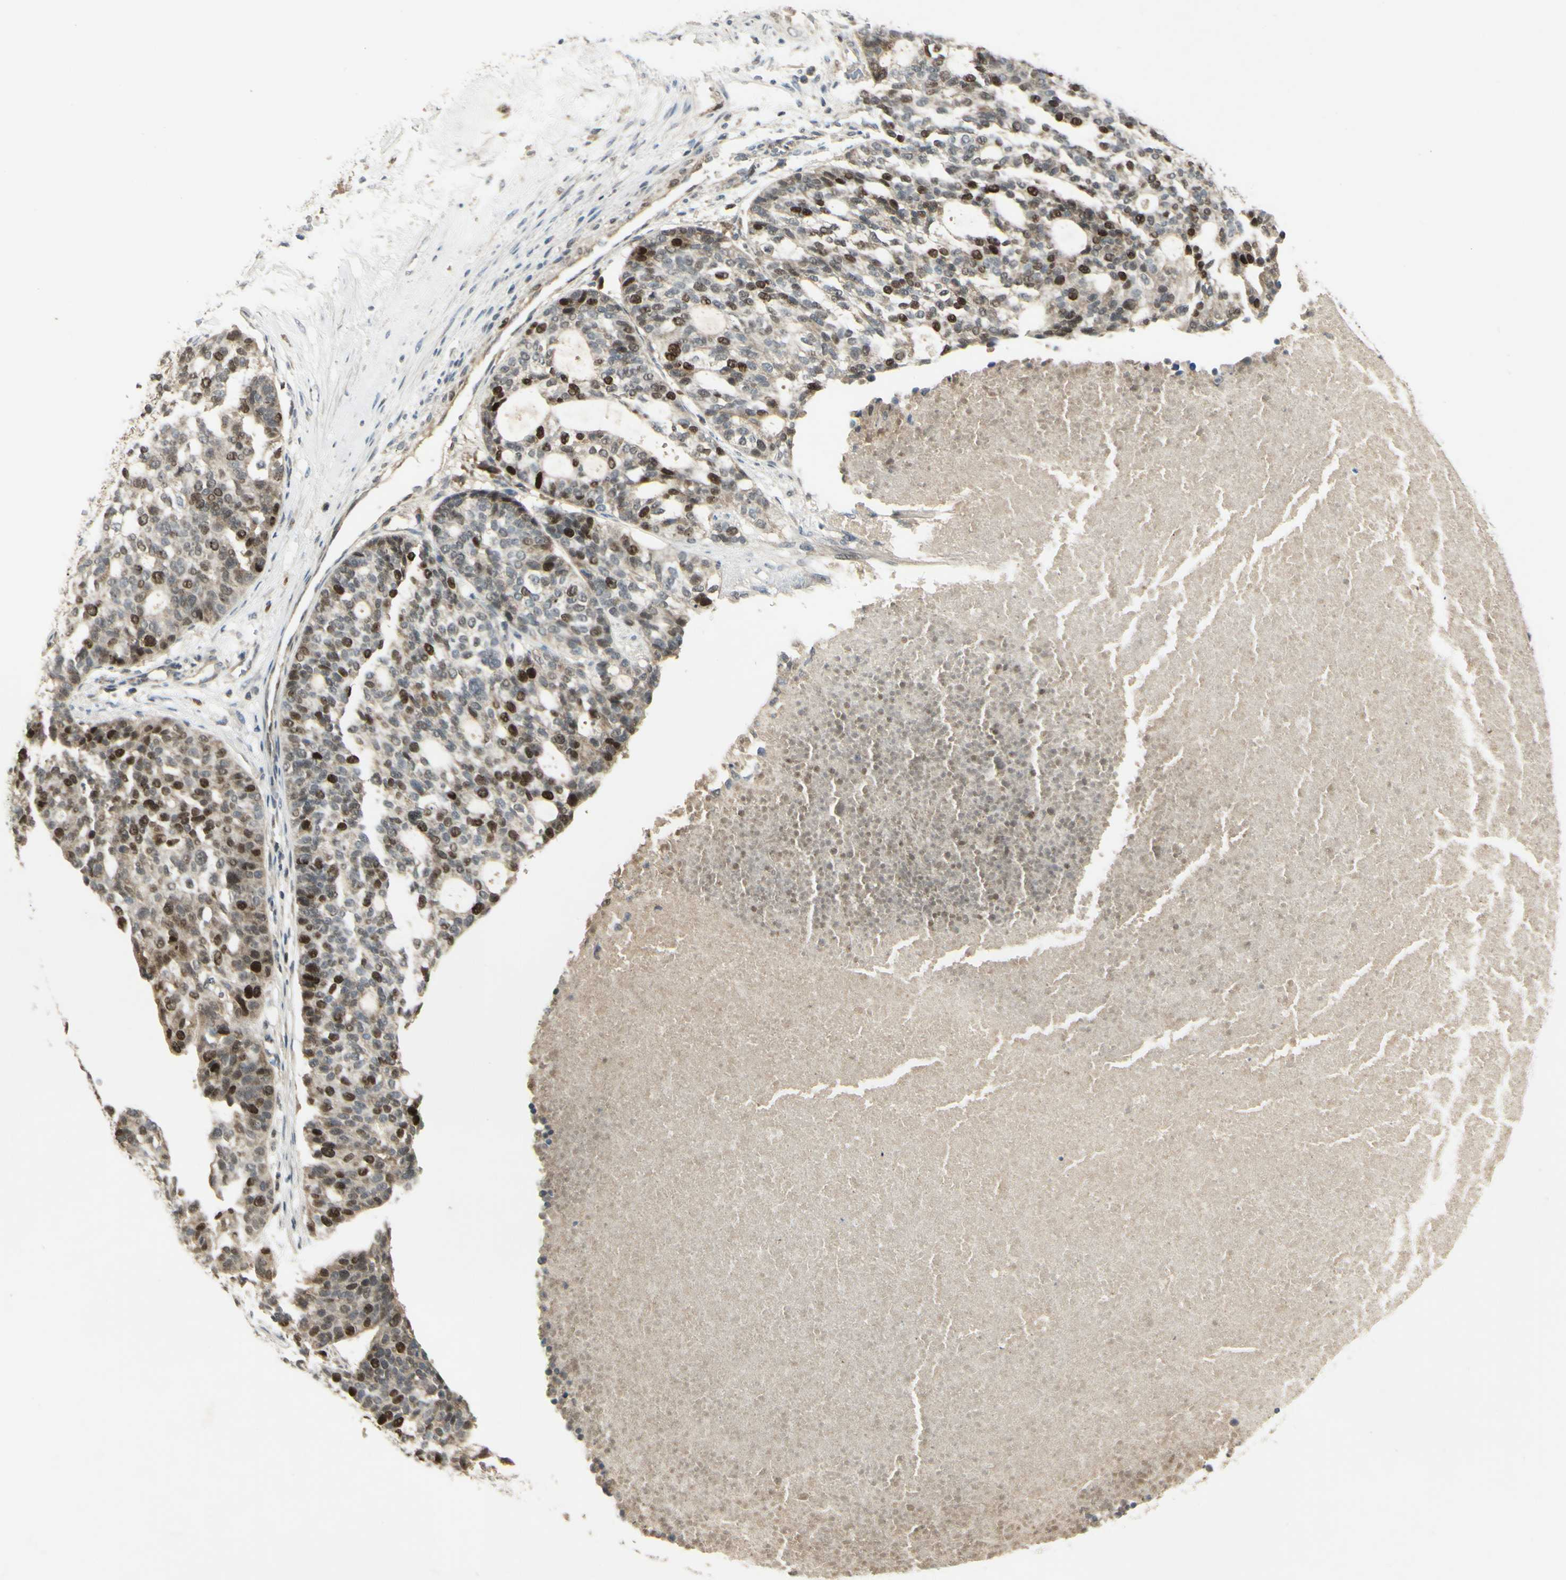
{"staining": {"intensity": "strong", "quantity": "<25%", "location": "nuclear"}, "tissue": "ovarian cancer", "cell_type": "Tumor cells", "image_type": "cancer", "snomed": [{"axis": "morphology", "description": "Cystadenocarcinoma, serous, NOS"}, {"axis": "topography", "description": "Ovary"}], "caption": "This is an image of immunohistochemistry (IHC) staining of ovarian cancer, which shows strong positivity in the nuclear of tumor cells.", "gene": "RAD18", "patient": {"sex": "female", "age": 59}}